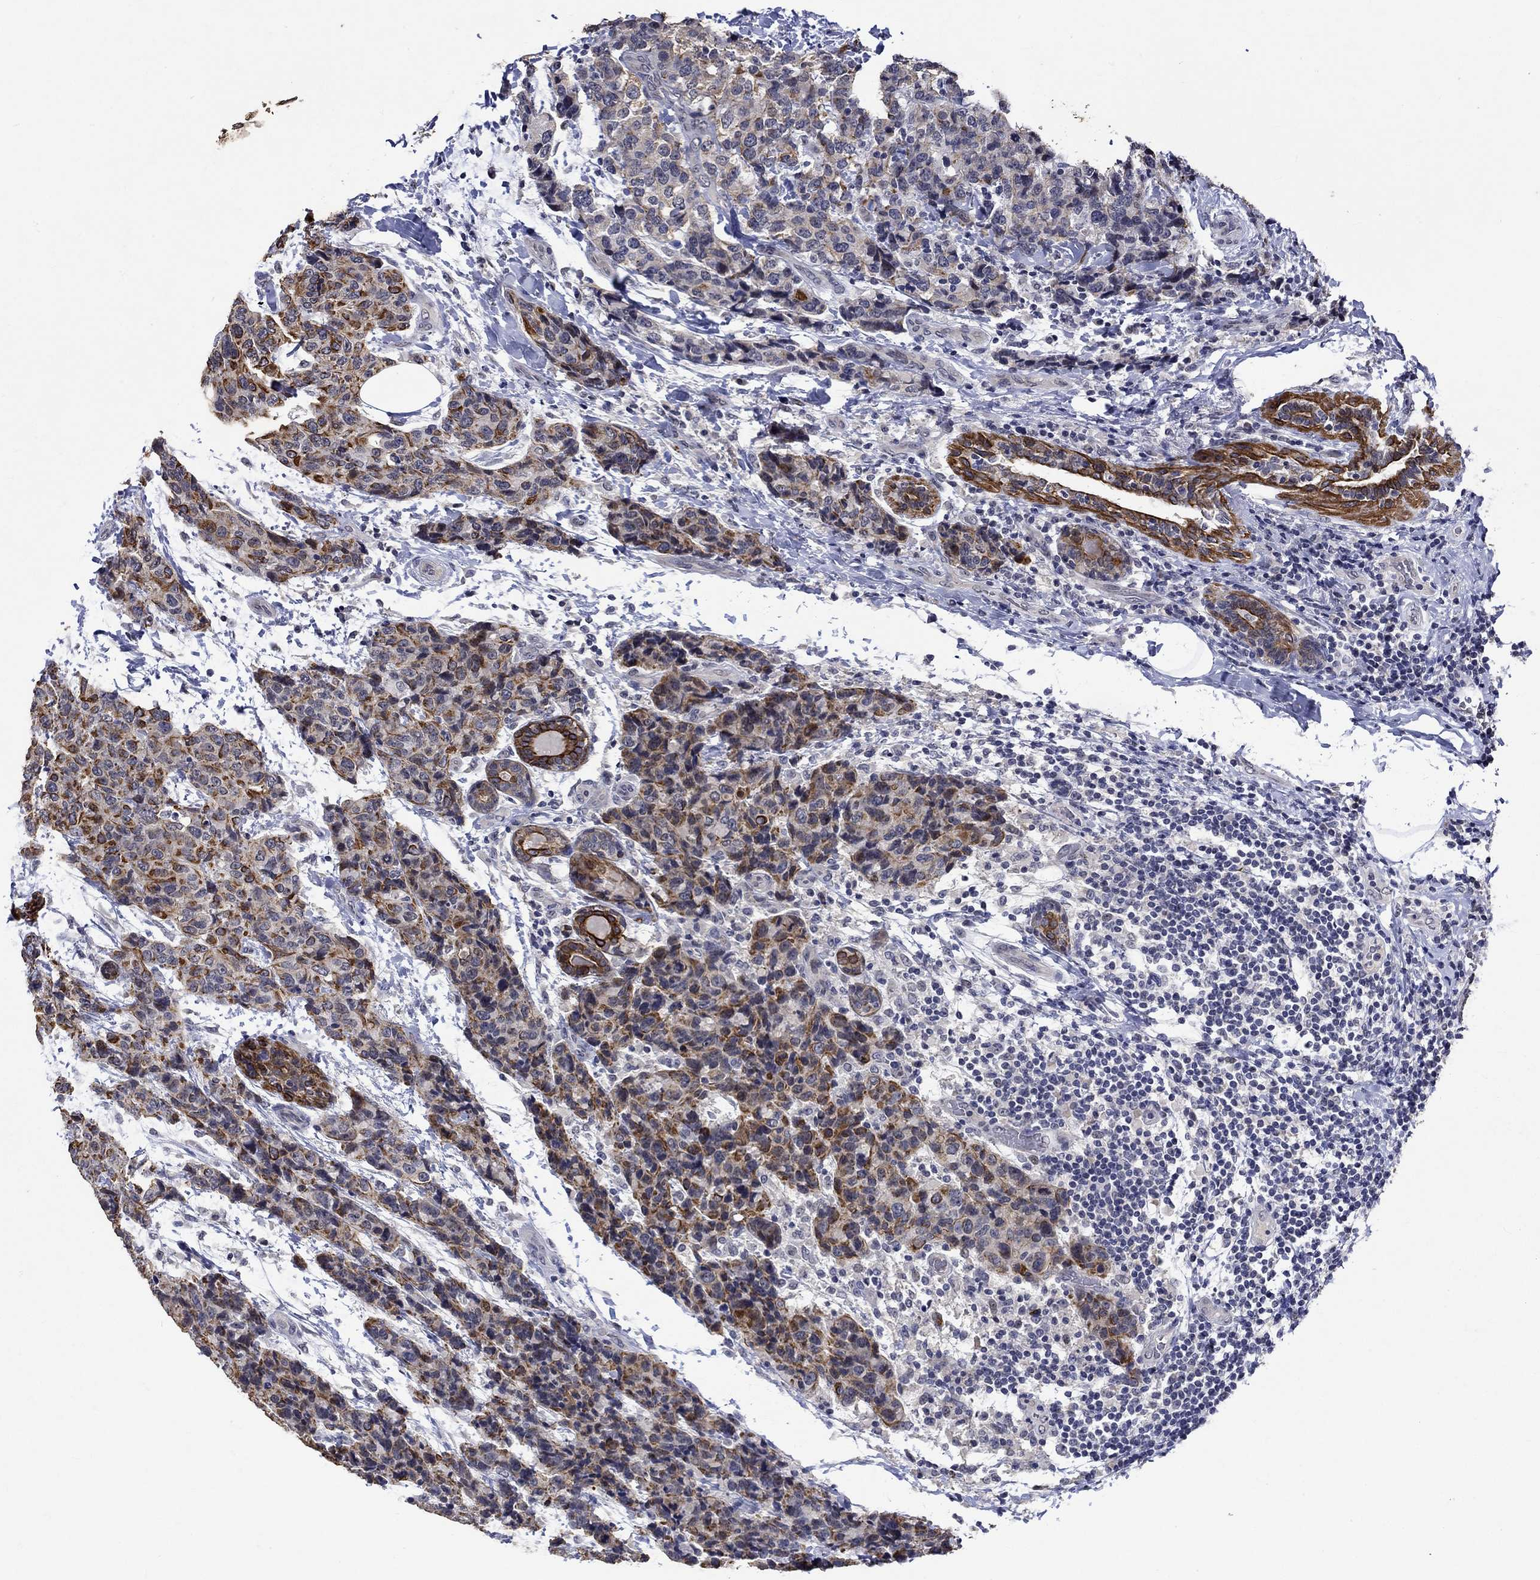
{"staining": {"intensity": "strong", "quantity": "25%-75%", "location": "cytoplasmic/membranous"}, "tissue": "breast cancer", "cell_type": "Tumor cells", "image_type": "cancer", "snomed": [{"axis": "morphology", "description": "Lobular carcinoma"}, {"axis": "topography", "description": "Breast"}], "caption": "Protein expression by IHC displays strong cytoplasmic/membranous expression in approximately 25%-75% of tumor cells in lobular carcinoma (breast).", "gene": "DDX3Y", "patient": {"sex": "female", "age": 59}}